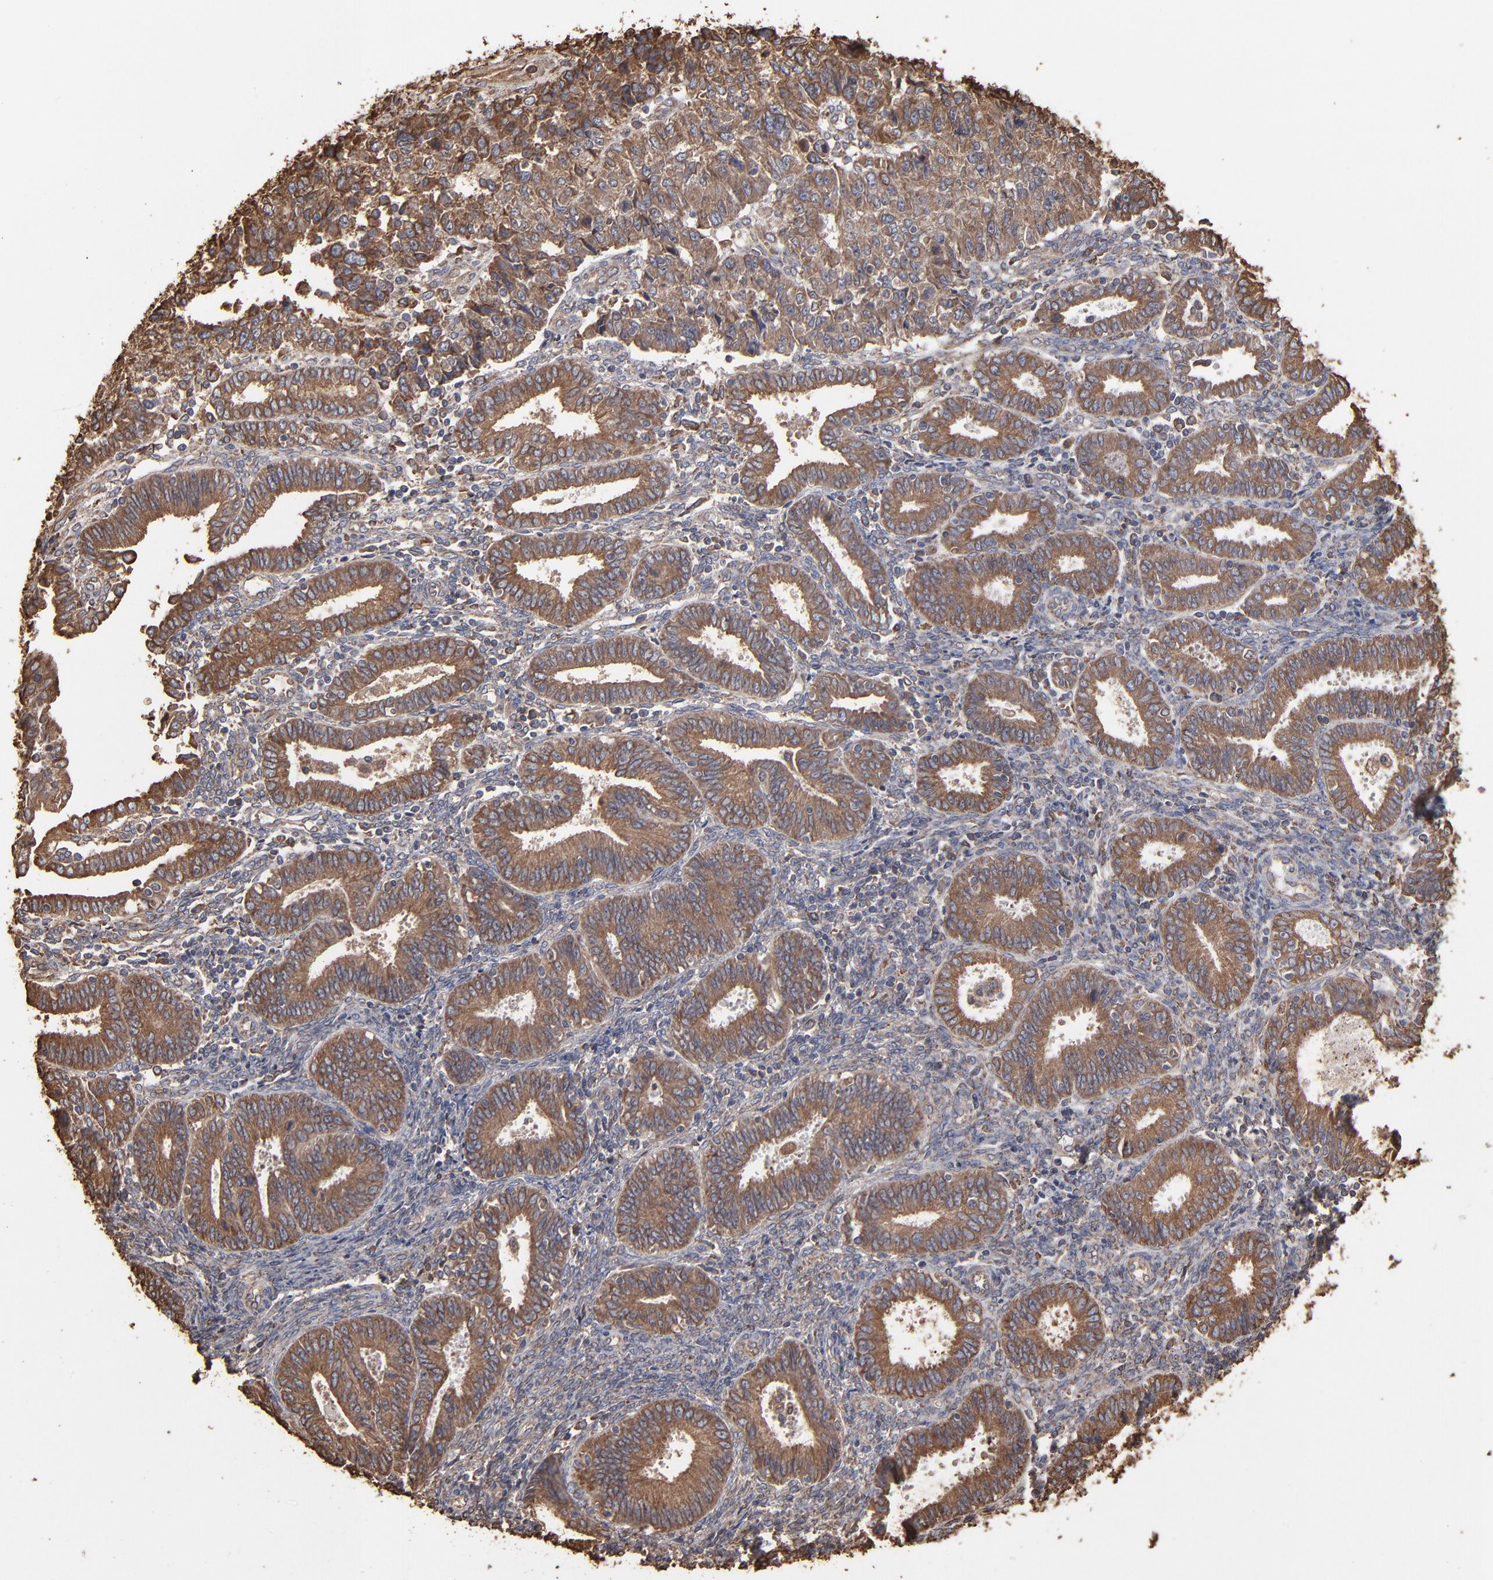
{"staining": {"intensity": "moderate", "quantity": ">75%", "location": "cytoplasmic/membranous"}, "tissue": "endometrial cancer", "cell_type": "Tumor cells", "image_type": "cancer", "snomed": [{"axis": "morphology", "description": "Adenocarcinoma, NOS"}, {"axis": "topography", "description": "Endometrium"}], "caption": "A brown stain shows moderate cytoplasmic/membranous staining of a protein in endometrial cancer tumor cells. The staining was performed using DAB, with brown indicating positive protein expression. Nuclei are stained blue with hematoxylin.", "gene": "PDIA3", "patient": {"sex": "female", "age": 42}}